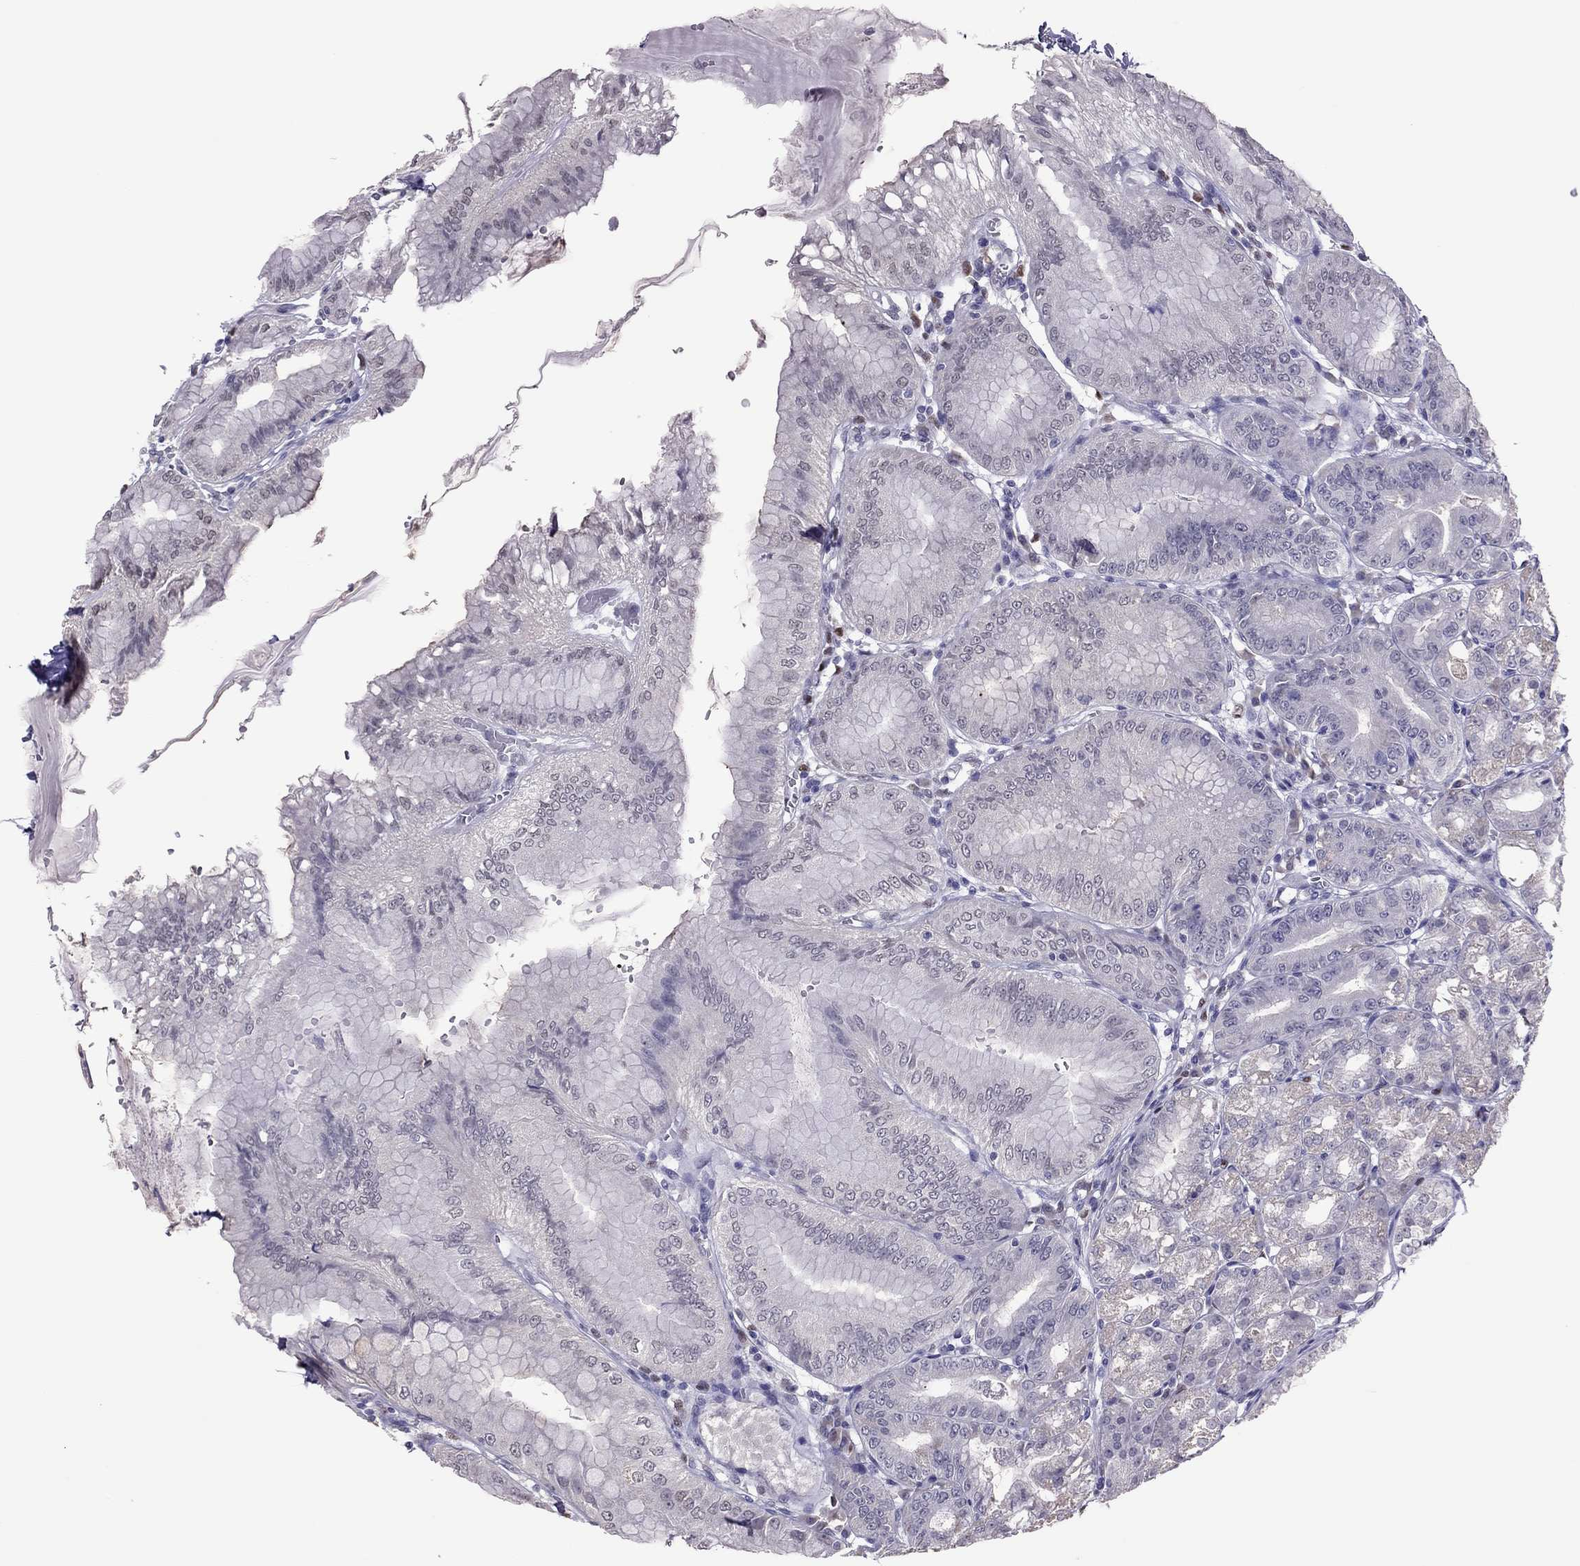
{"staining": {"intensity": "weak", "quantity": "<25%", "location": "cytoplasmic/membranous"}, "tissue": "stomach", "cell_type": "Glandular cells", "image_type": "normal", "snomed": [{"axis": "morphology", "description": "Normal tissue, NOS"}, {"axis": "topography", "description": "Stomach"}], "caption": "Glandular cells show no significant staining in benign stomach. The staining is performed using DAB (3,3'-diaminobenzidine) brown chromogen with nuclei counter-stained in using hematoxylin.", "gene": "SPINT3", "patient": {"sex": "male", "age": 71}}